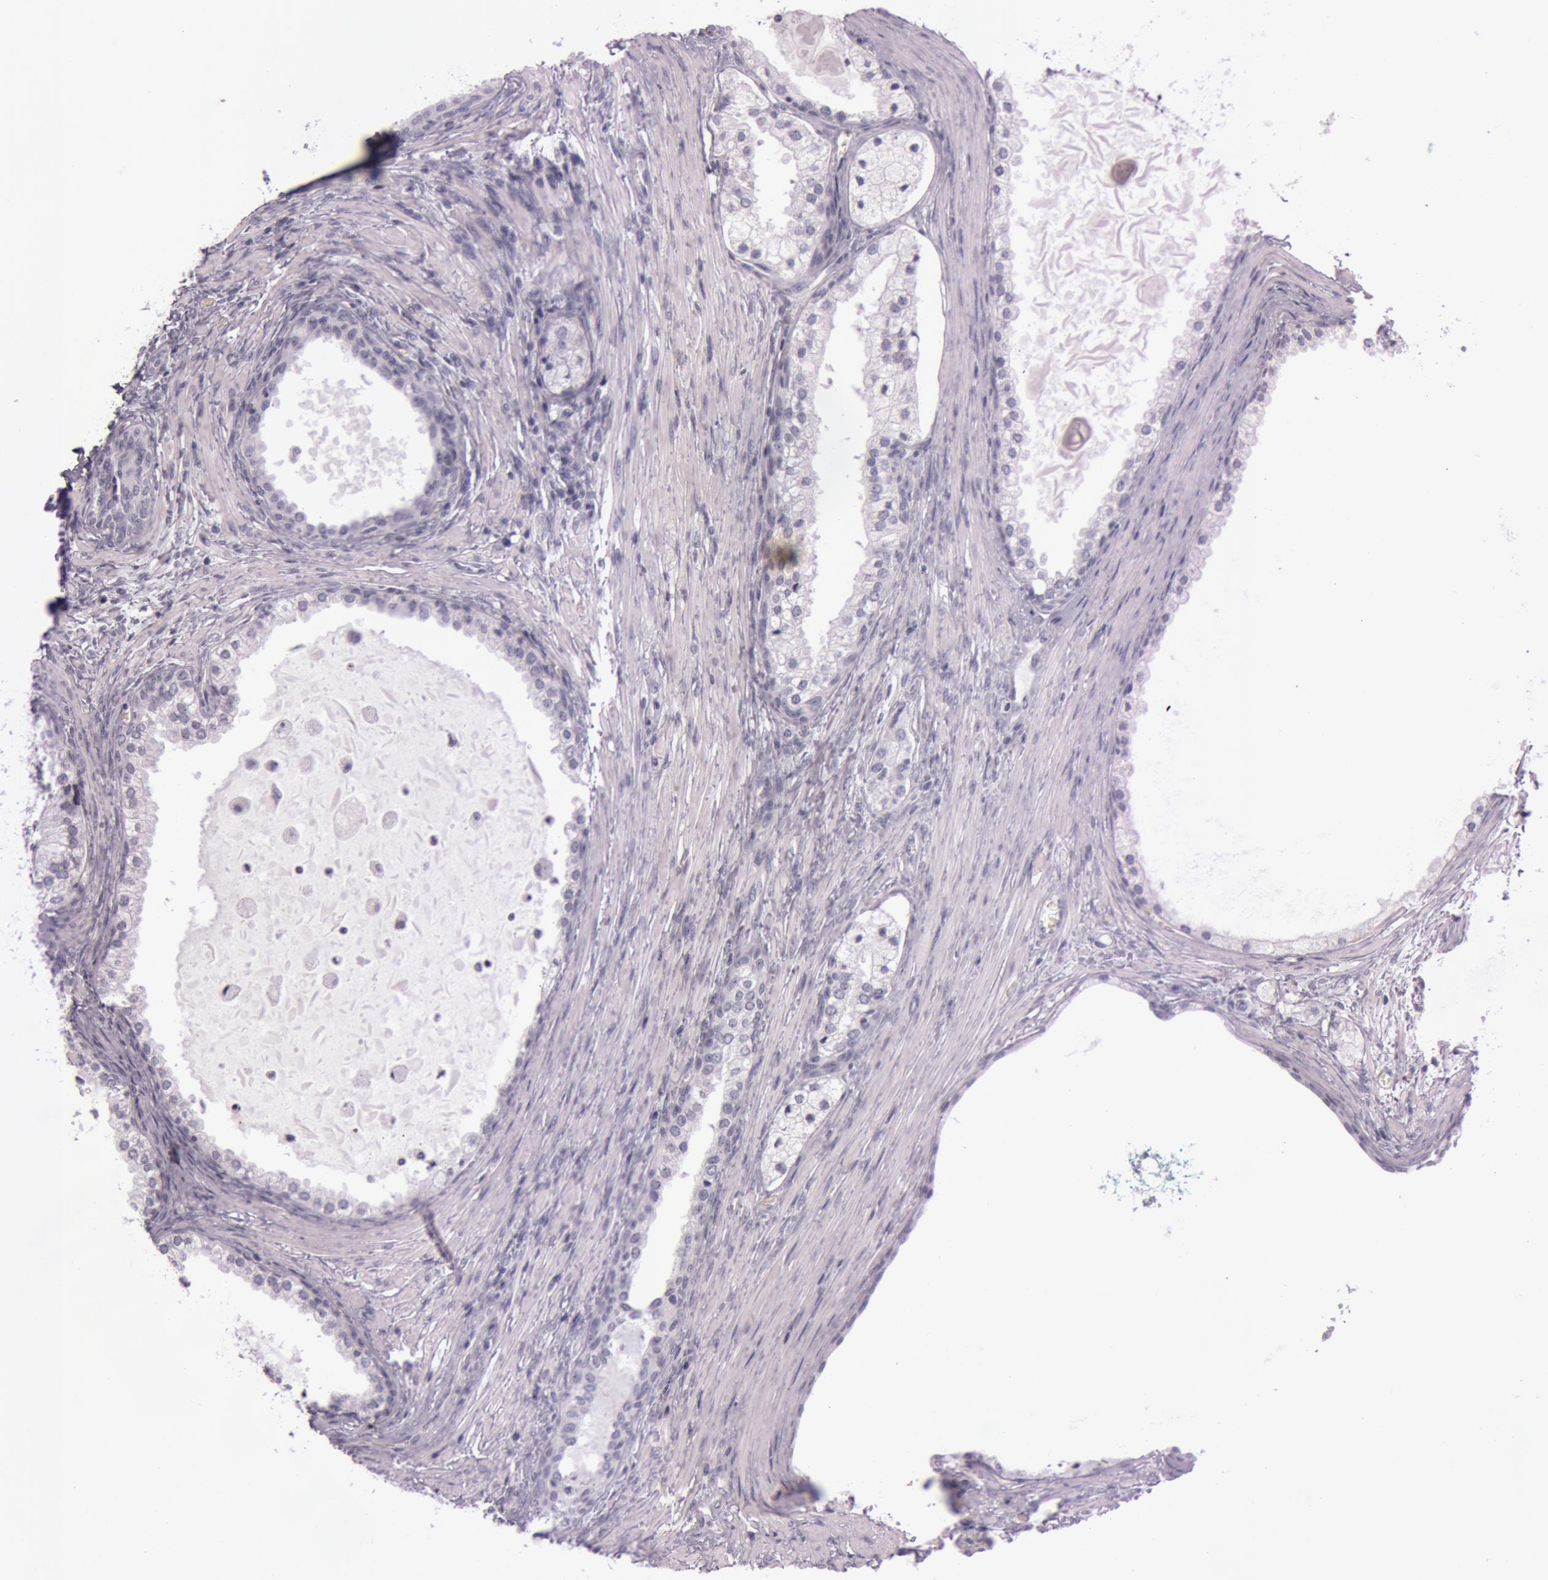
{"staining": {"intensity": "negative", "quantity": "none", "location": "none"}, "tissue": "prostate cancer", "cell_type": "Tumor cells", "image_type": "cancer", "snomed": [{"axis": "morphology", "description": "Adenocarcinoma, Medium grade"}, {"axis": "topography", "description": "Prostate"}], "caption": "IHC photomicrograph of neoplastic tissue: human prostate cancer (adenocarcinoma (medium-grade)) stained with DAB (3,3'-diaminobenzidine) demonstrates no significant protein staining in tumor cells. Brightfield microscopy of IHC stained with DAB (3,3'-diaminobenzidine) (brown) and hematoxylin (blue), captured at high magnification.", "gene": "S100A7", "patient": {"sex": "male", "age": 70}}